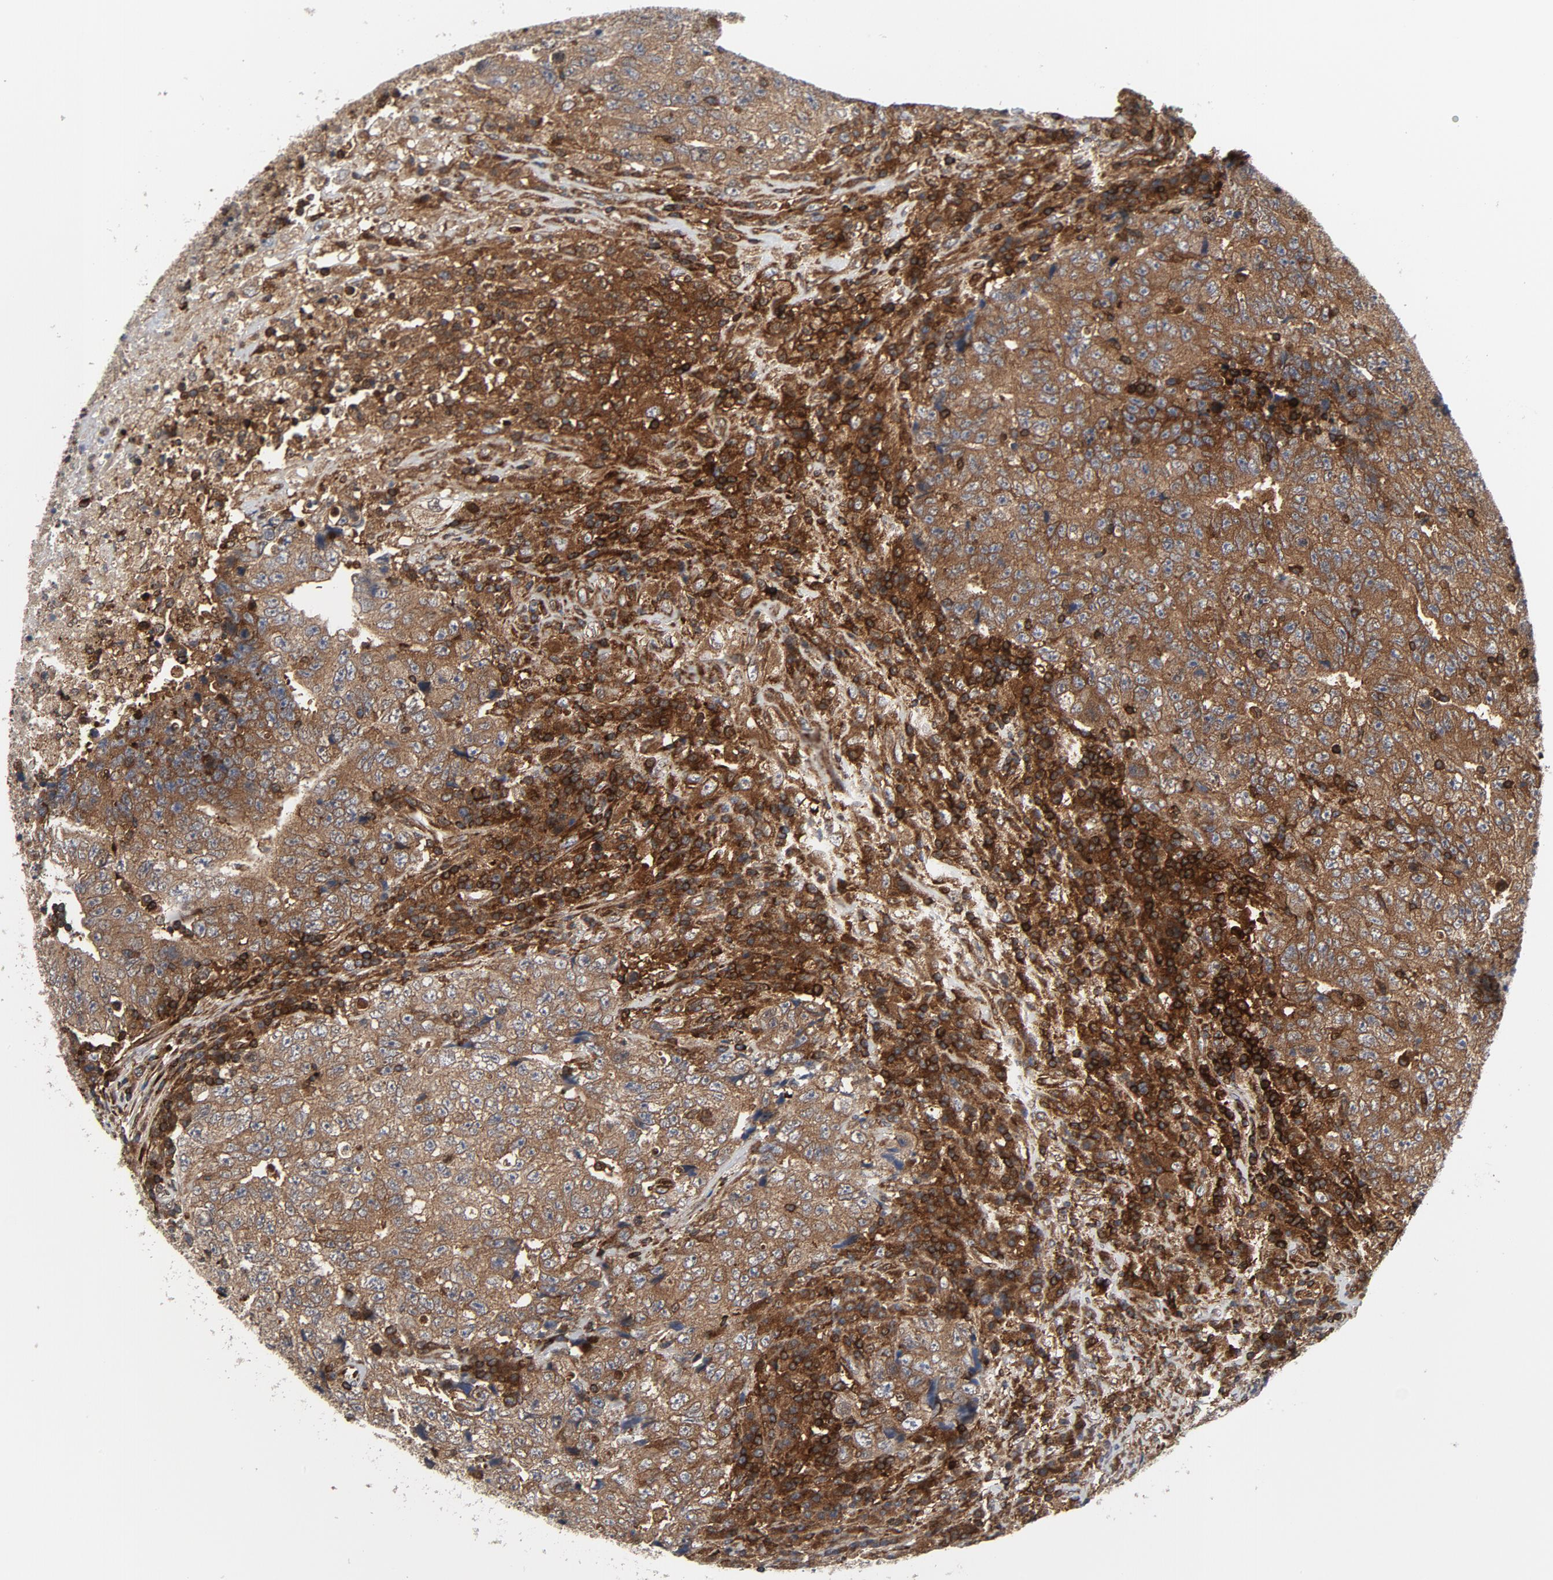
{"staining": {"intensity": "moderate", "quantity": ">75%", "location": "cytoplasmic/membranous"}, "tissue": "testis cancer", "cell_type": "Tumor cells", "image_type": "cancer", "snomed": [{"axis": "morphology", "description": "Necrosis, NOS"}, {"axis": "morphology", "description": "Carcinoma, Embryonal, NOS"}, {"axis": "topography", "description": "Testis"}], "caption": "Immunohistochemical staining of testis cancer (embryonal carcinoma) shows medium levels of moderate cytoplasmic/membranous positivity in about >75% of tumor cells. Nuclei are stained in blue.", "gene": "YES1", "patient": {"sex": "male", "age": 19}}